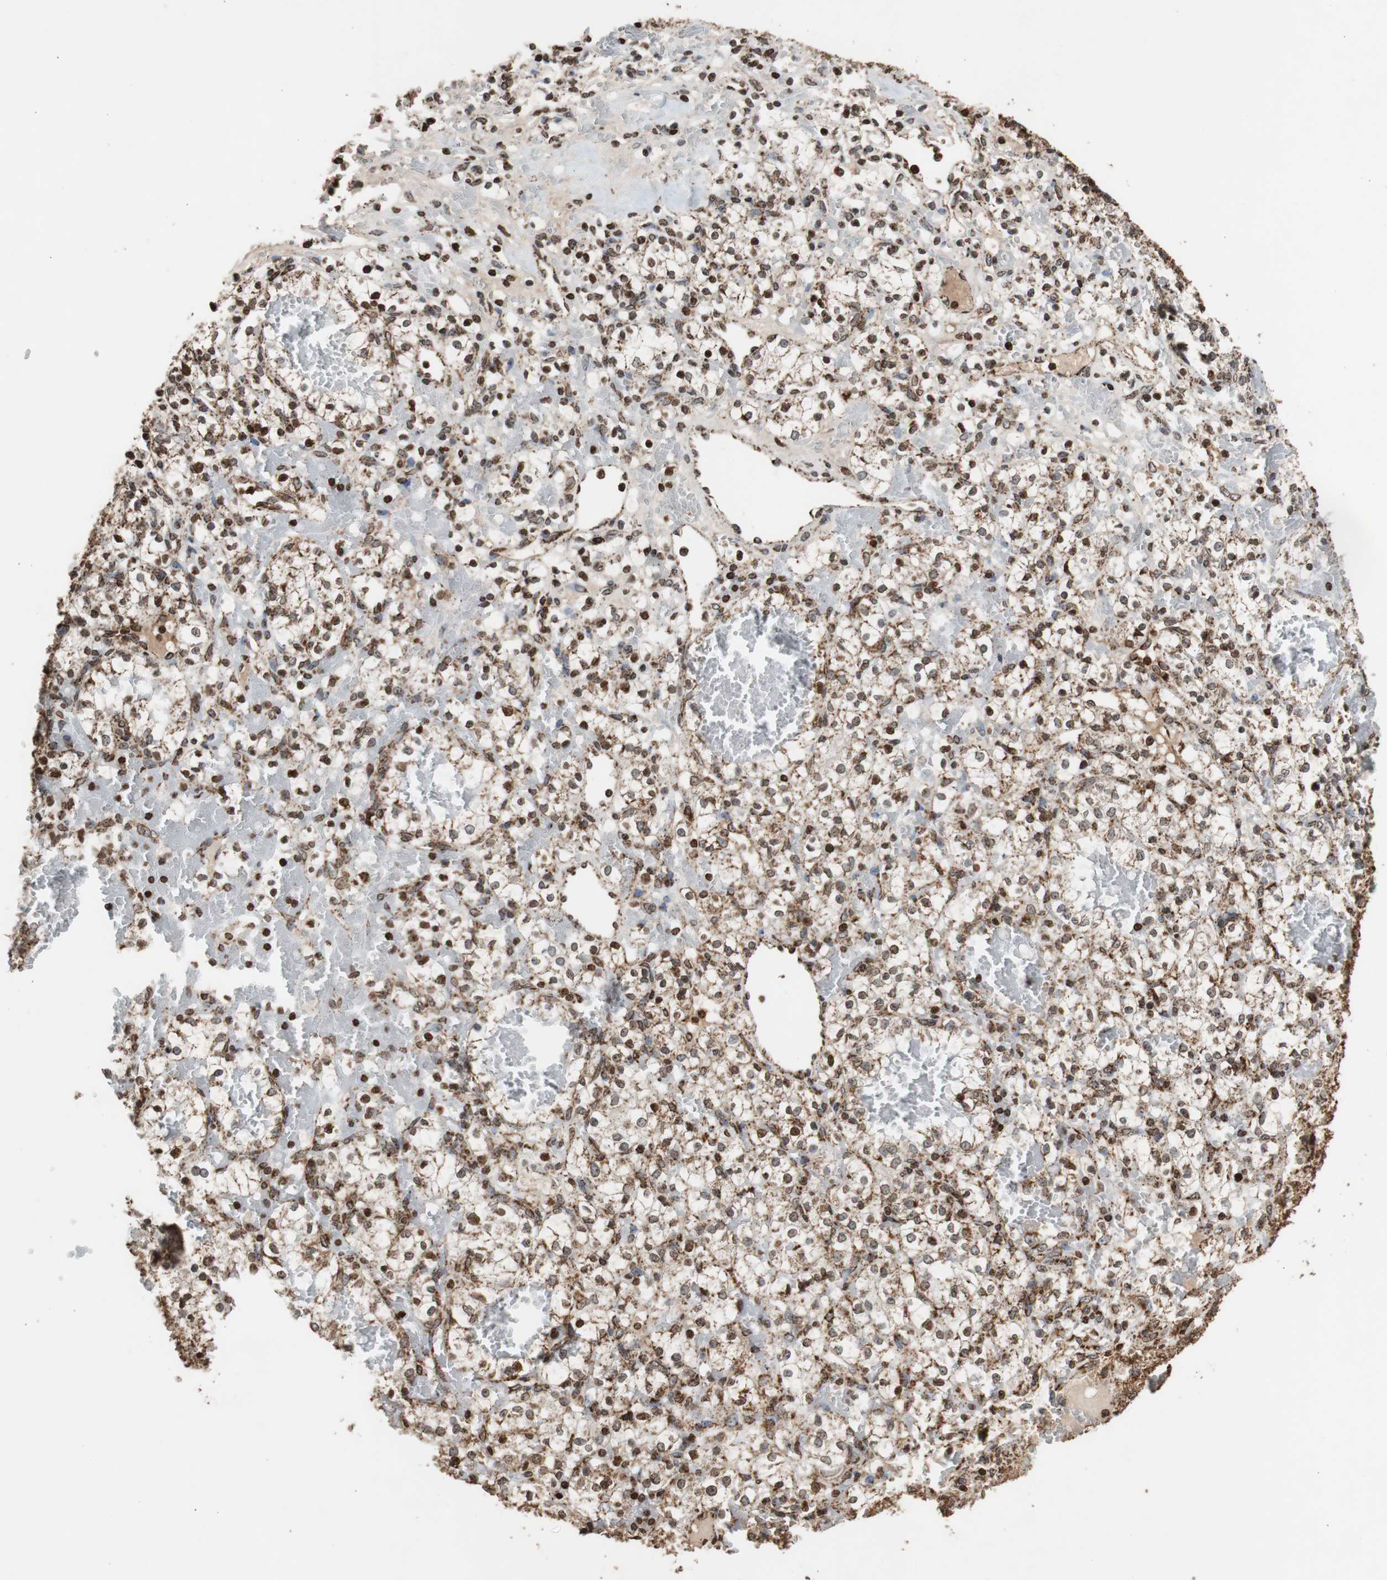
{"staining": {"intensity": "strong", "quantity": ">75%", "location": "cytoplasmic/membranous,nuclear"}, "tissue": "renal cancer", "cell_type": "Tumor cells", "image_type": "cancer", "snomed": [{"axis": "morphology", "description": "Adenocarcinoma, NOS"}, {"axis": "topography", "description": "Kidney"}], "caption": "High-power microscopy captured an immunohistochemistry histopathology image of renal cancer, revealing strong cytoplasmic/membranous and nuclear expression in about >75% of tumor cells. Ihc stains the protein of interest in brown and the nuclei are stained blue.", "gene": "HSPA9", "patient": {"sex": "female", "age": 60}}